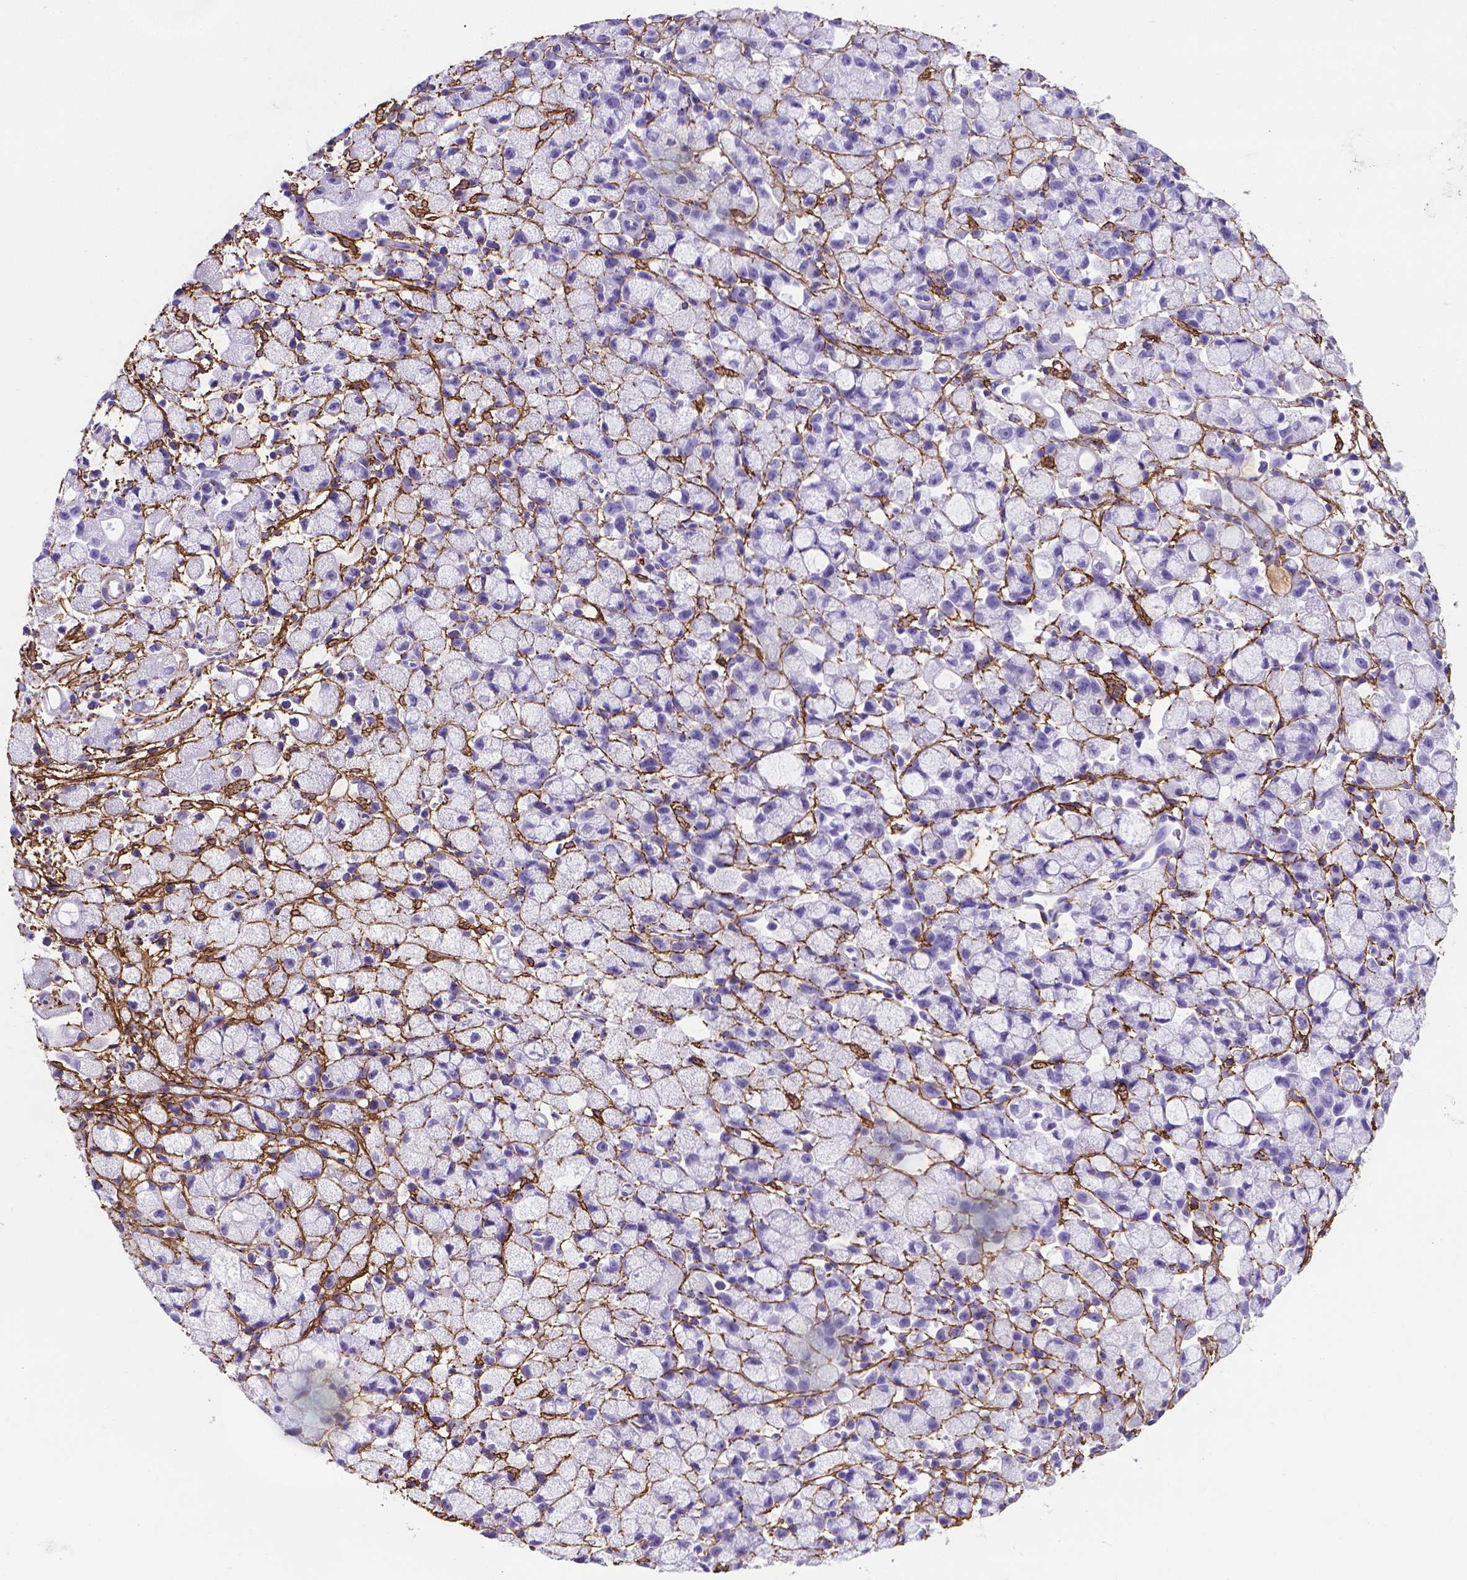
{"staining": {"intensity": "negative", "quantity": "none", "location": "none"}, "tissue": "stomach cancer", "cell_type": "Tumor cells", "image_type": "cancer", "snomed": [{"axis": "morphology", "description": "Adenocarcinoma, NOS"}, {"axis": "topography", "description": "Stomach"}], "caption": "Immunohistochemistry (IHC) of adenocarcinoma (stomach) shows no positivity in tumor cells.", "gene": "MFAP2", "patient": {"sex": "male", "age": 58}}